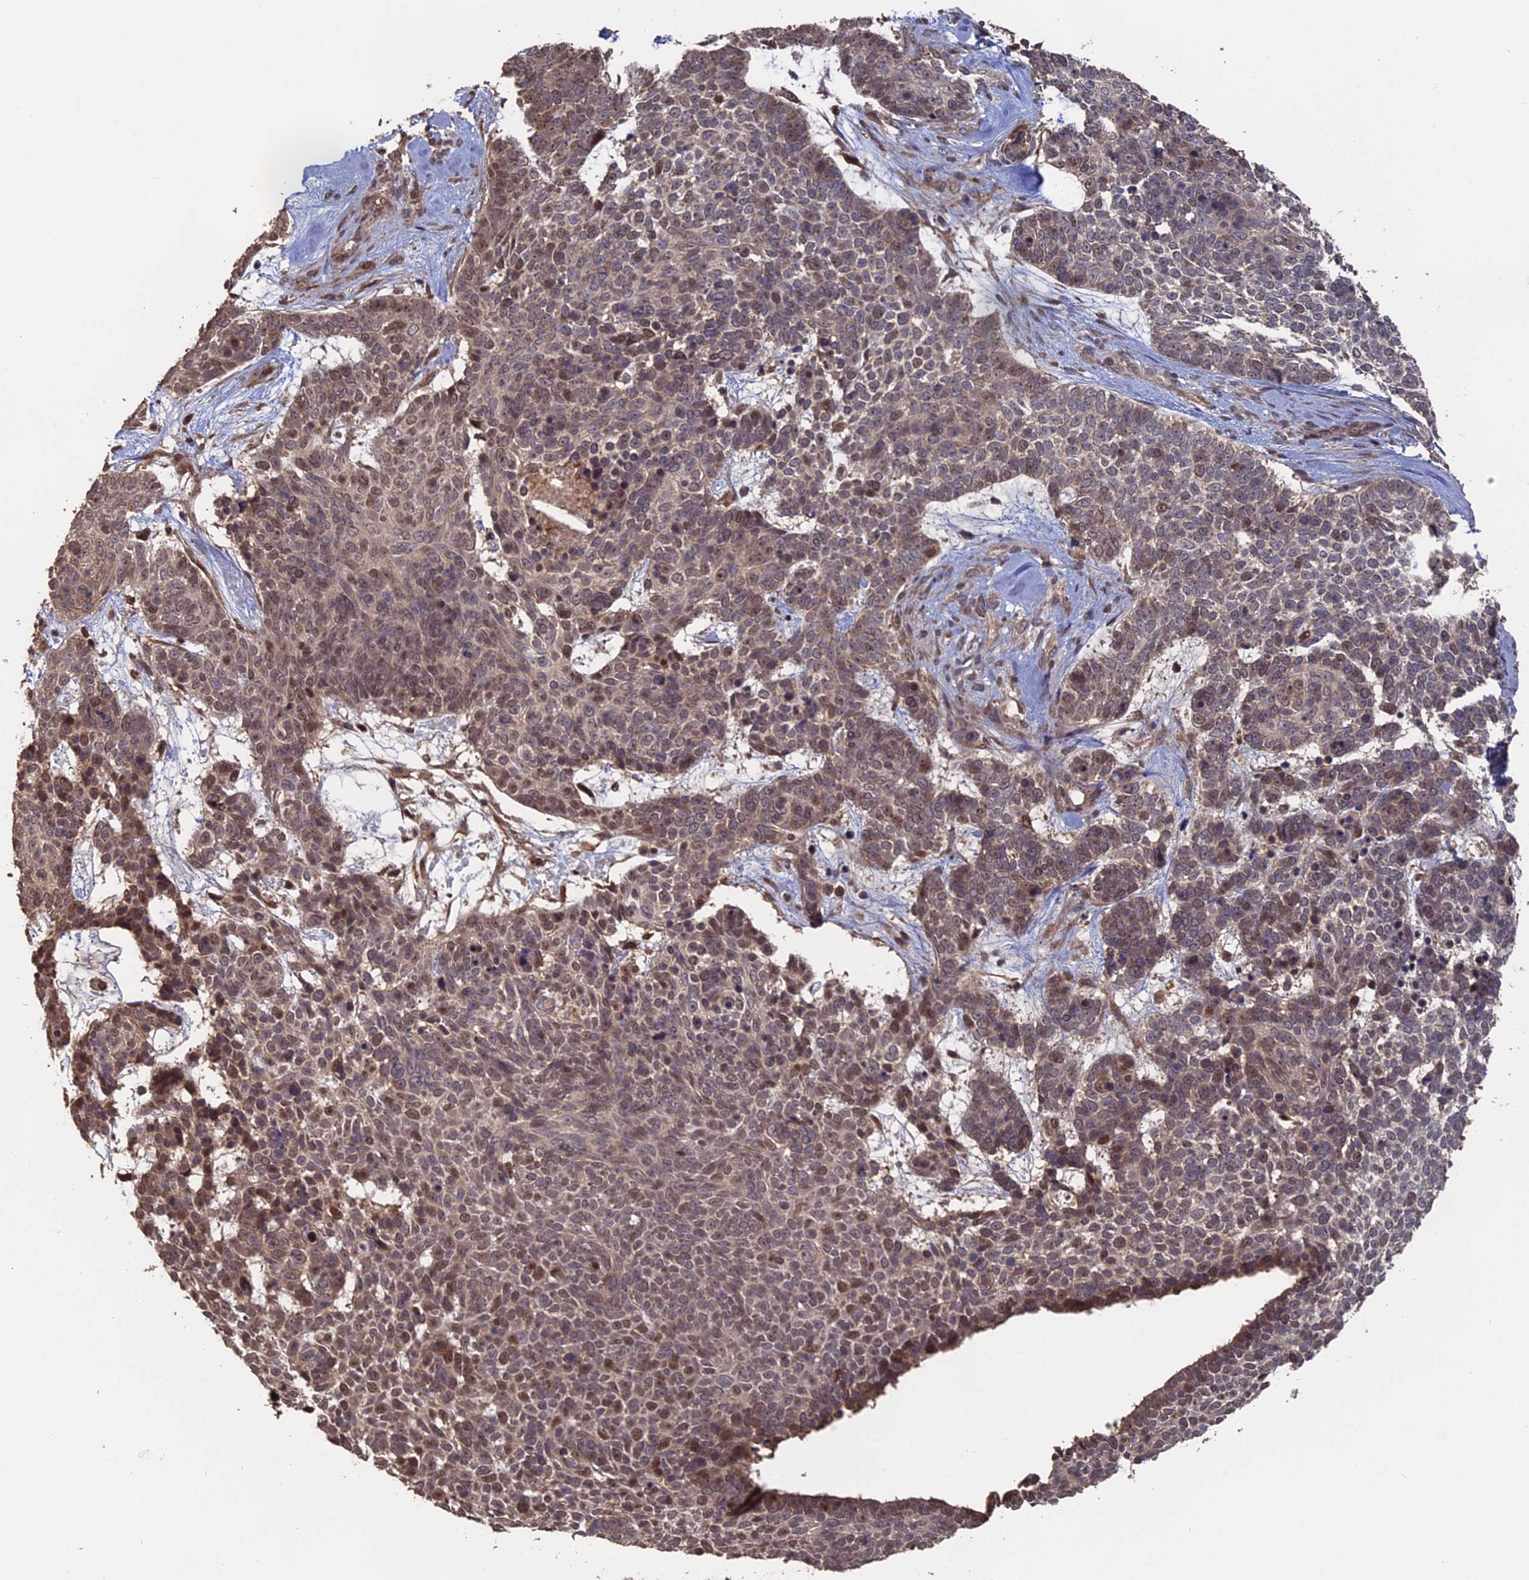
{"staining": {"intensity": "moderate", "quantity": "25%-75%", "location": "nuclear"}, "tissue": "skin cancer", "cell_type": "Tumor cells", "image_type": "cancer", "snomed": [{"axis": "morphology", "description": "Basal cell carcinoma"}, {"axis": "topography", "description": "Skin"}], "caption": "Moderate nuclear positivity is present in approximately 25%-75% of tumor cells in skin cancer (basal cell carcinoma).", "gene": "MYBL2", "patient": {"sex": "female", "age": 81}}